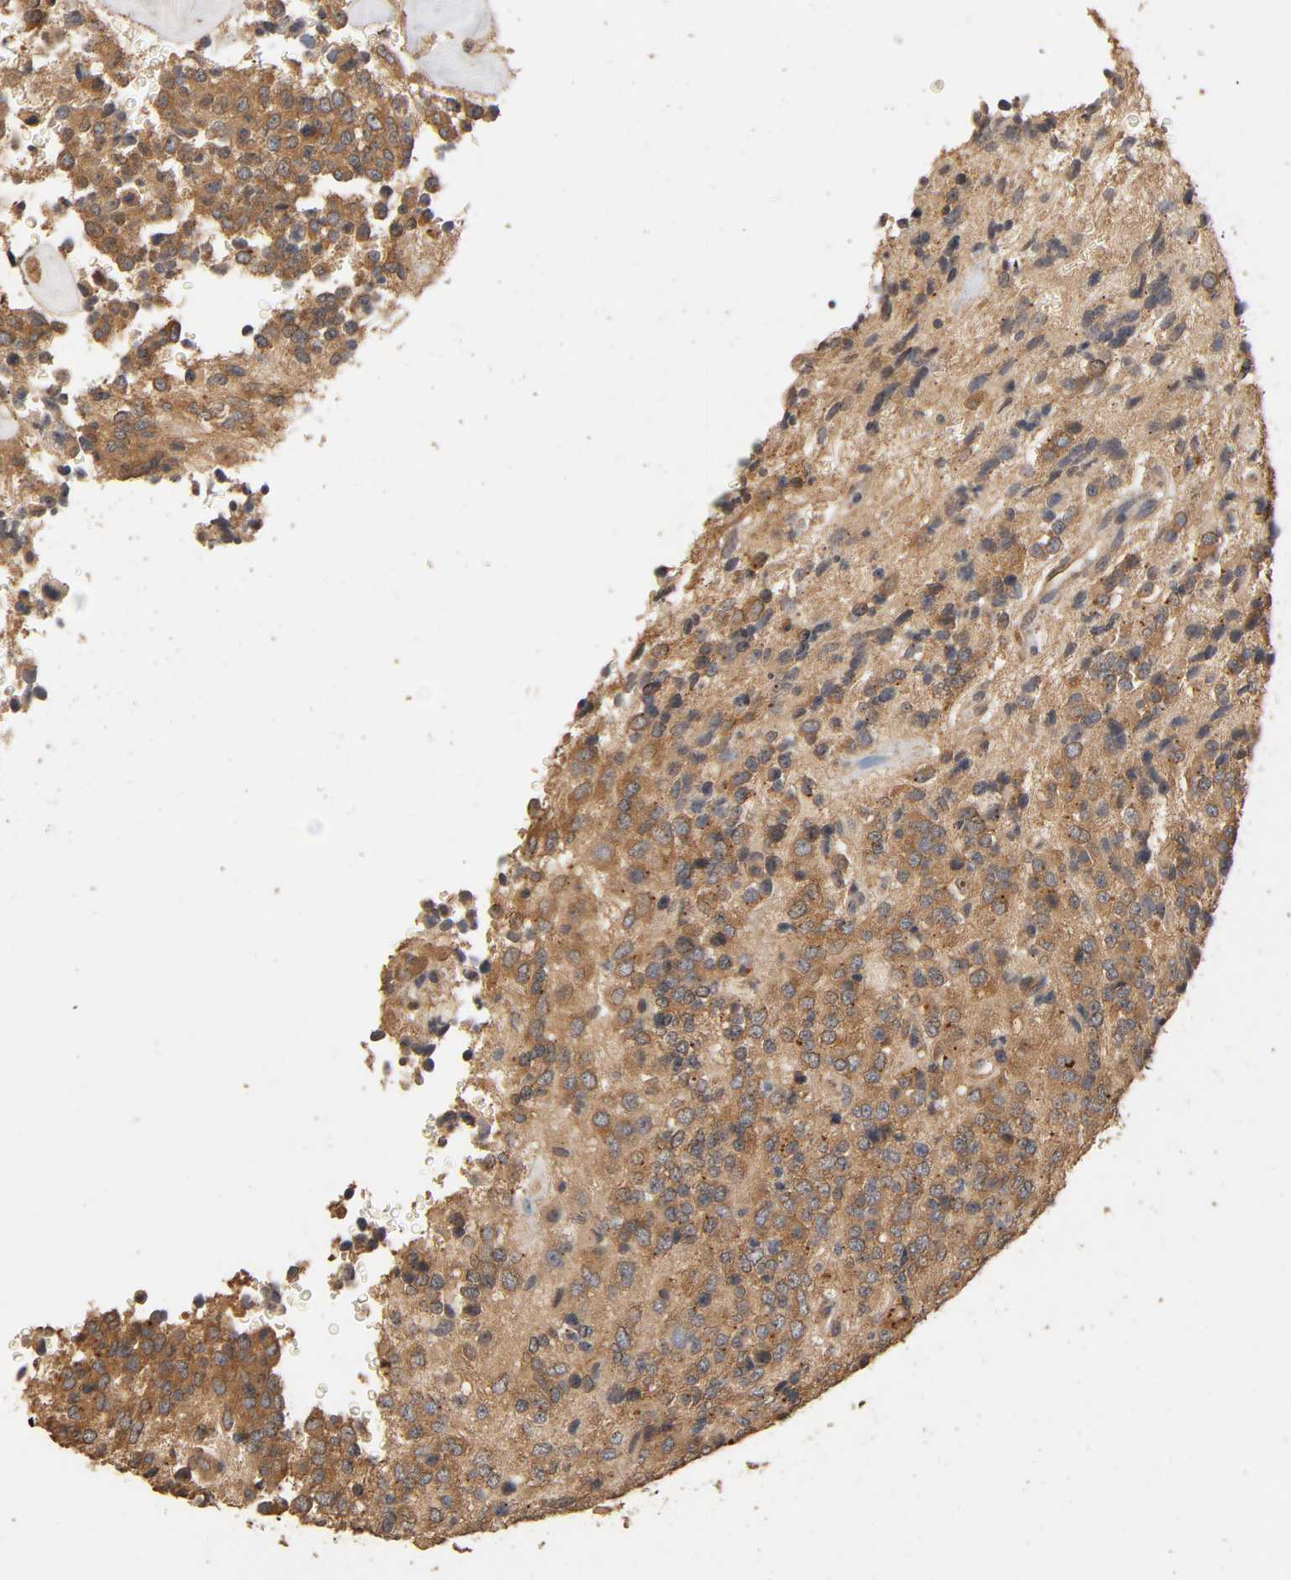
{"staining": {"intensity": "moderate", "quantity": "25%-75%", "location": "cytoplasmic/membranous"}, "tissue": "glioma", "cell_type": "Tumor cells", "image_type": "cancer", "snomed": [{"axis": "morphology", "description": "Glioma, malignant, High grade"}, {"axis": "topography", "description": "pancreas cauda"}], "caption": "Immunohistochemical staining of glioma exhibits moderate cytoplasmic/membranous protein positivity in approximately 25%-75% of tumor cells.", "gene": "ARHGEF7", "patient": {"sex": "male", "age": 60}}